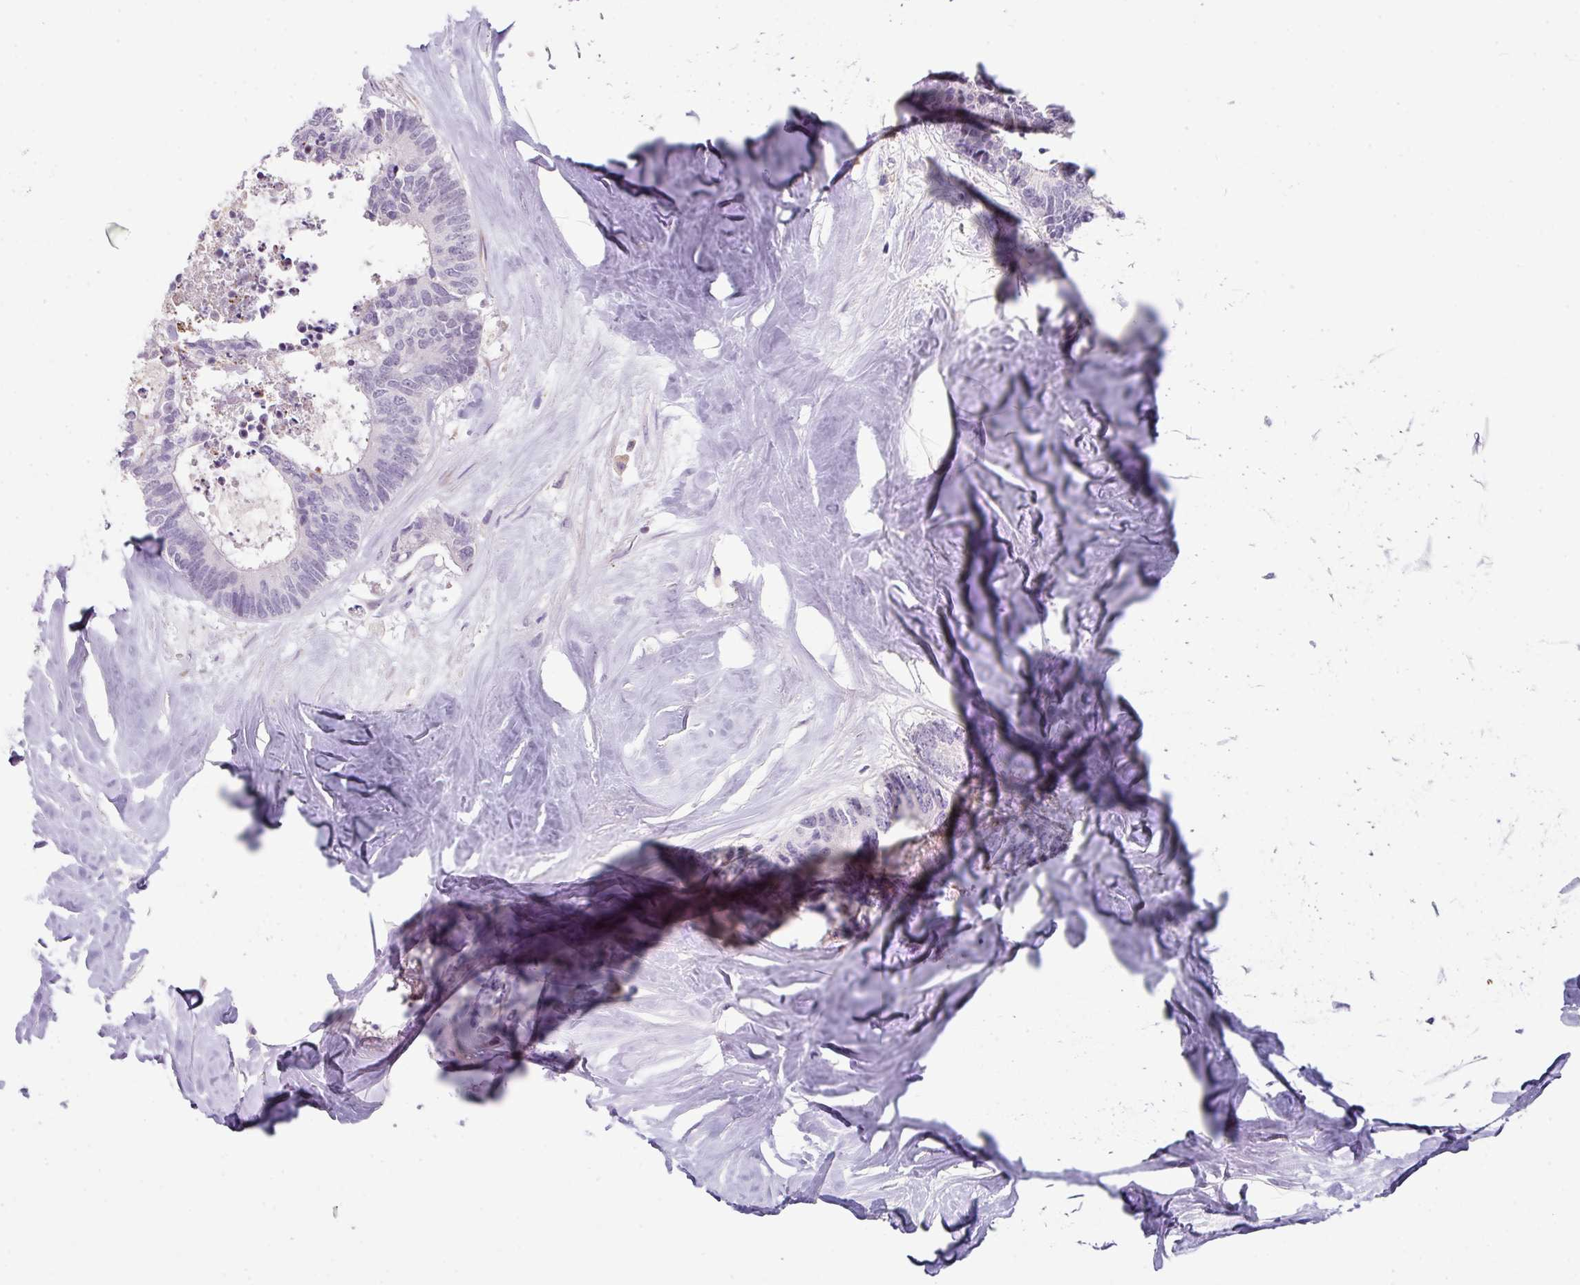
{"staining": {"intensity": "negative", "quantity": "none", "location": "none"}, "tissue": "colorectal cancer", "cell_type": "Tumor cells", "image_type": "cancer", "snomed": [{"axis": "morphology", "description": "Adenocarcinoma, NOS"}, {"axis": "topography", "description": "Colon"}, {"axis": "topography", "description": "Rectum"}], "caption": "Protein analysis of colorectal adenocarcinoma exhibits no significant staining in tumor cells.", "gene": "BMS1", "patient": {"sex": "male", "age": 57}}